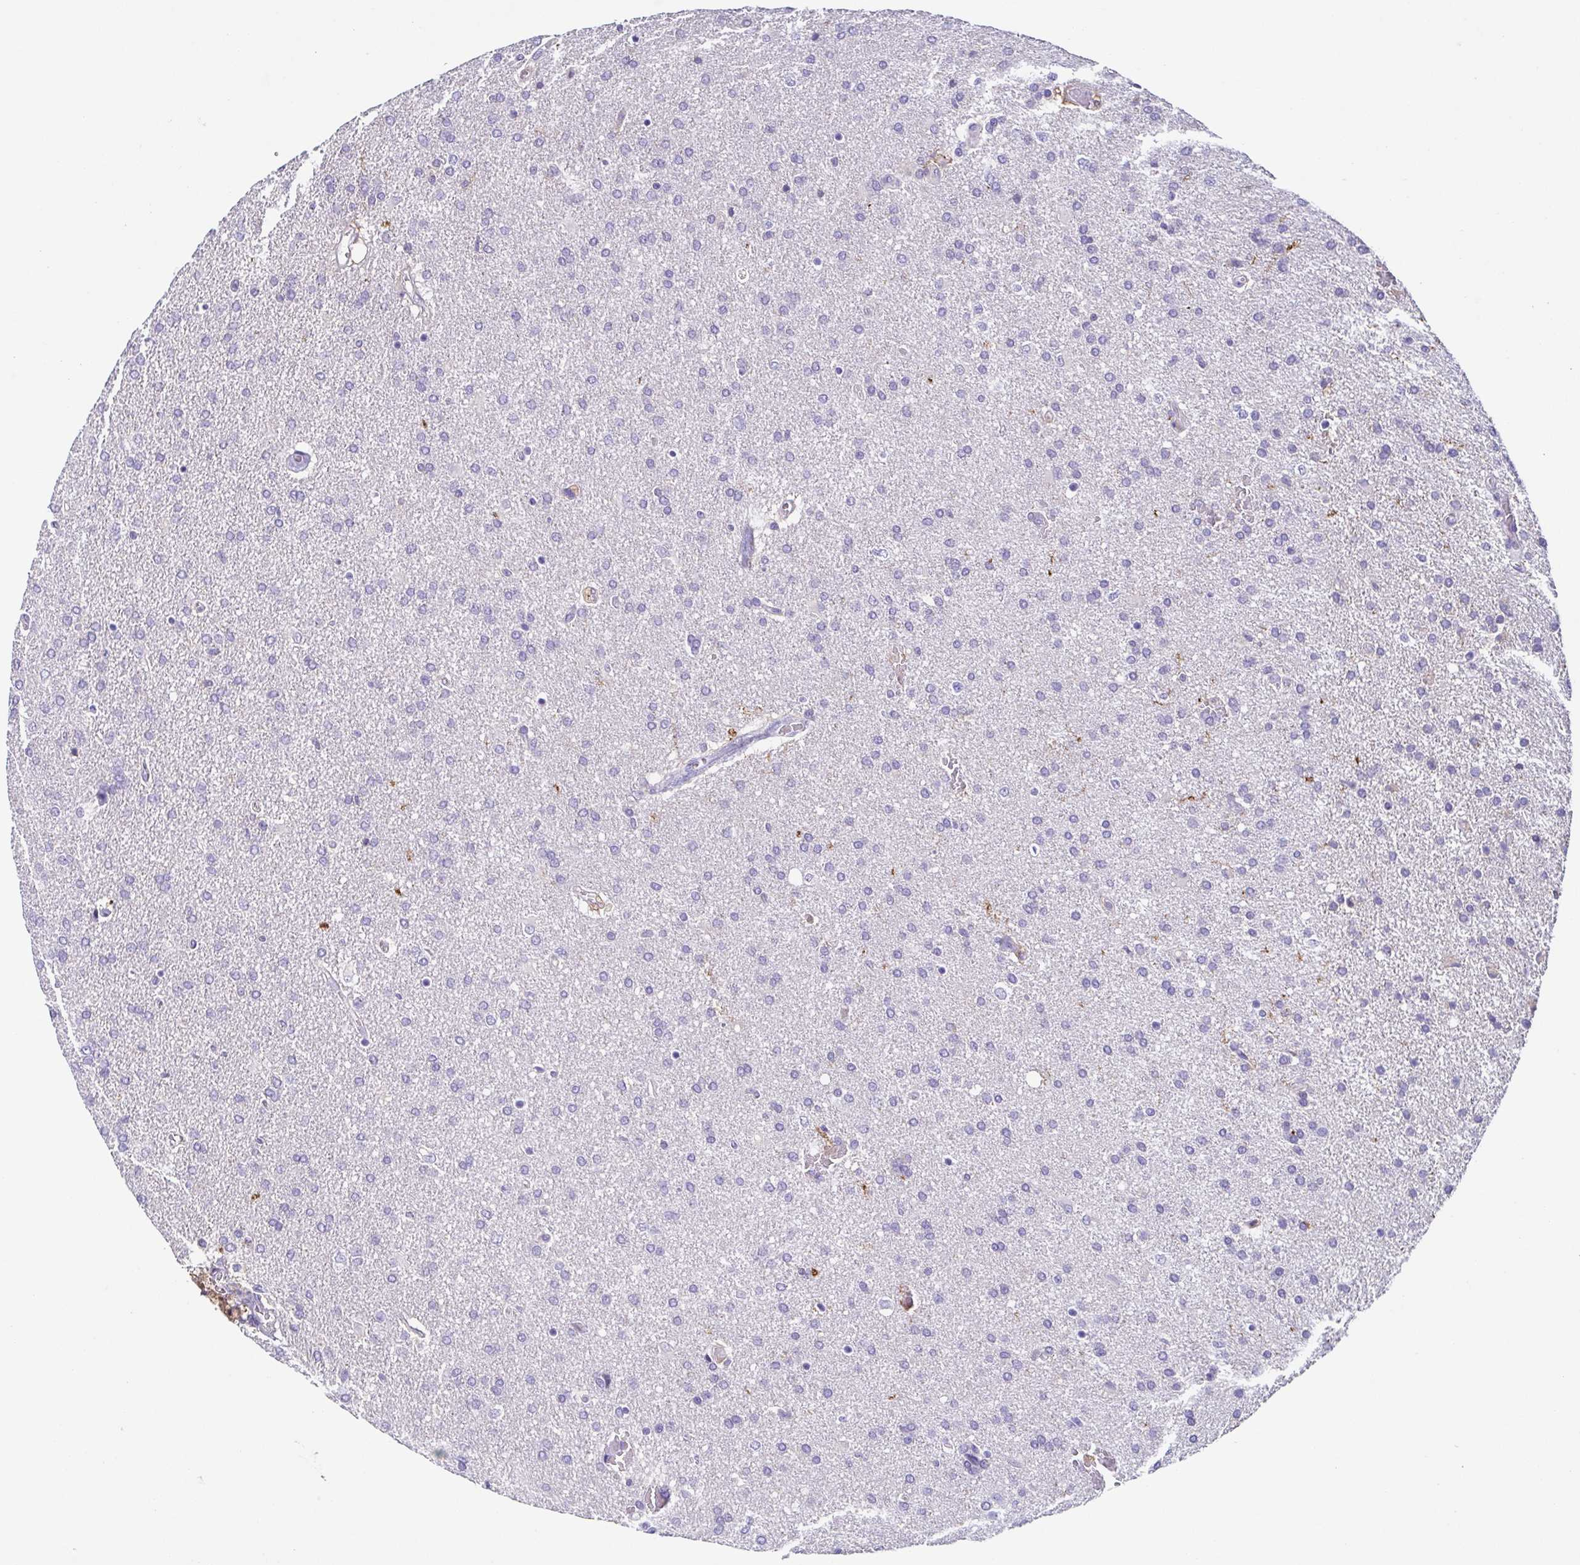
{"staining": {"intensity": "negative", "quantity": "none", "location": "none"}, "tissue": "glioma", "cell_type": "Tumor cells", "image_type": "cancer", "snomed": [{"axis": "morphology", "description": "Glioma, malignant, High grade"}, {"axis": "topography", "description": "Brain"}], "caption": "Human glioma stained for a protein using IHC demonstrates no expression in tumor cells.", "gene": "ANXA10", "patient": {"sex": "male", "age": 68}}